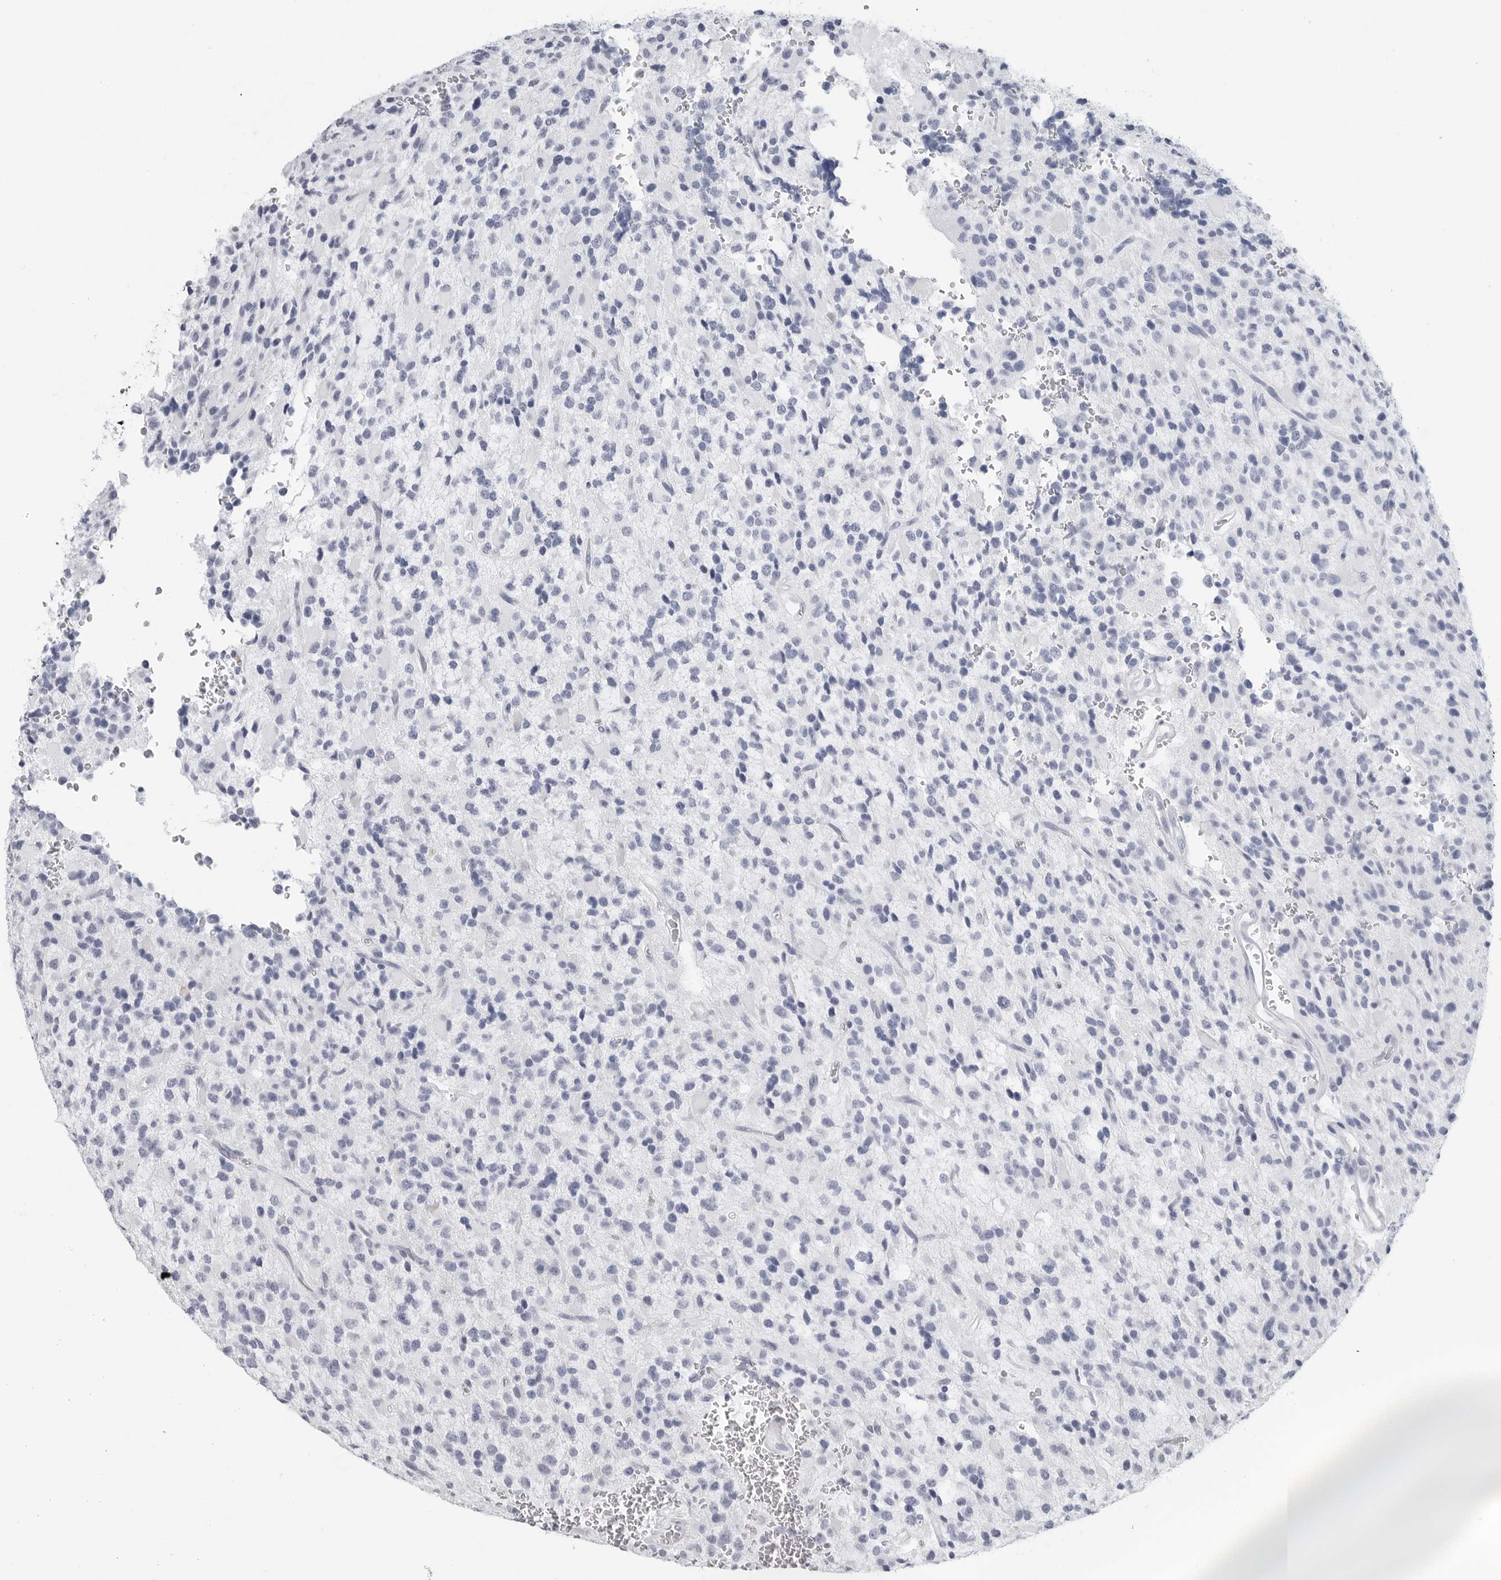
{"staining": {"intensity": "negative", "quantity": "none", "location": "none"}, "tissue": "glioma", "cell_type": "Tumor cells", "image_type": "cancer", "snomed": [{"axis": "morphology", "description": "Glioma, malignant, High grade"}, {"axis": "topography", "description": "Brain"}], "caption": "This image is of high-grade glioma (malignant) stained with IHC to label a protein in brown with the nuclei are counter-stained blue. There is no expression in tumor cells.", "gene": "CSH1", "patient": {"sex": "male", "age": 34}}